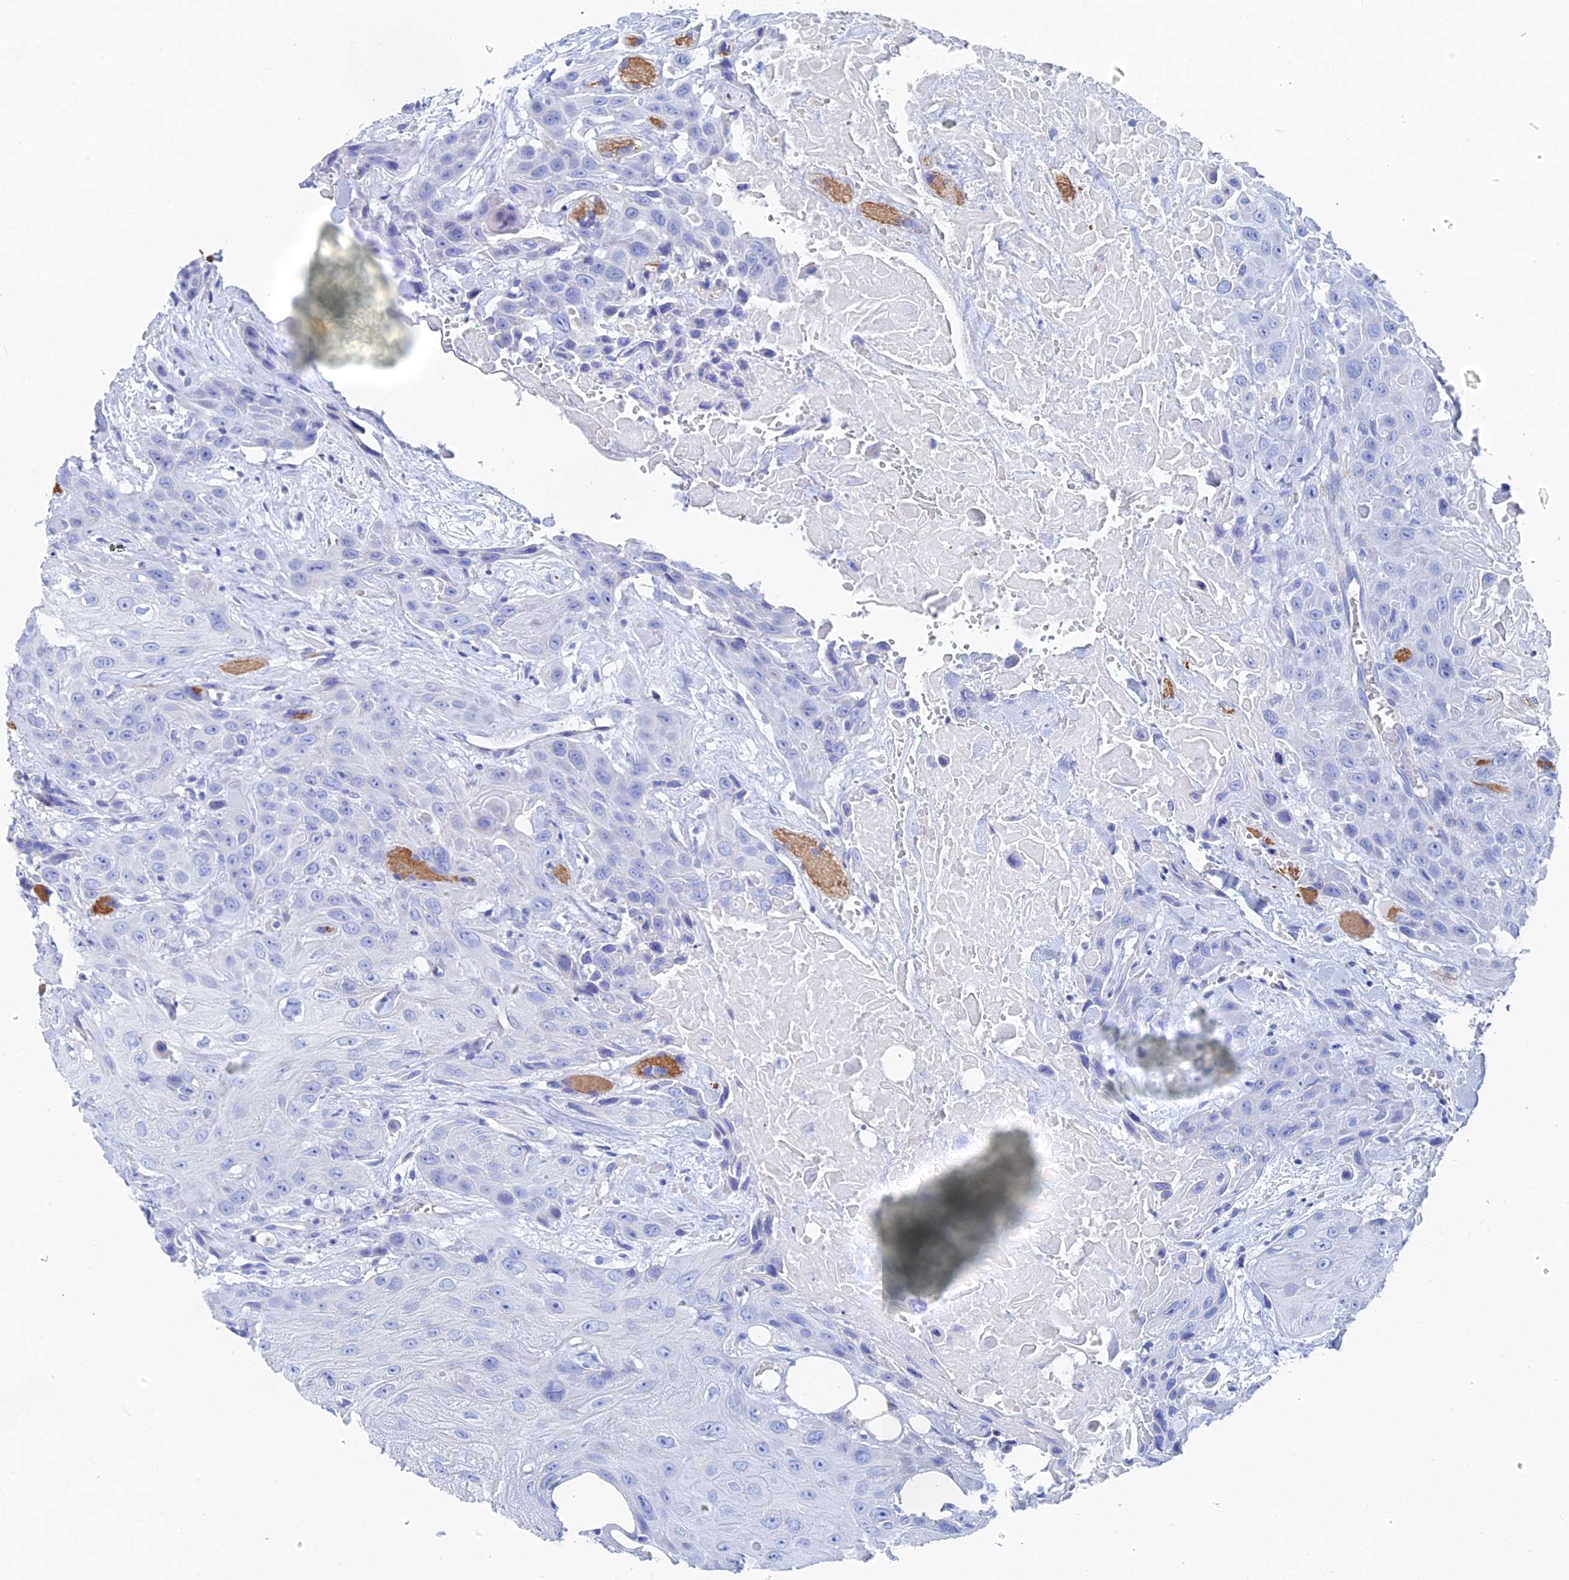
{"staining": {"intensity": "negative", "quantity": "none", "location": "none"}, "tissue": "head and neck cancer", "cell_type": "Tumor cells", "image_type": "cancer", "snomed": [{"axis": "morphology", "description": "Squamous cell carcinoma, NOS"}, {"axis": "topography", "description": "Head-Neck"}], "caption": "Image shows no significant protein staining in tumor cells of squamous cell carcinoma (head and neck).", "gene": "KCNK18", "patient": {"sex": "male", "age": 81}}